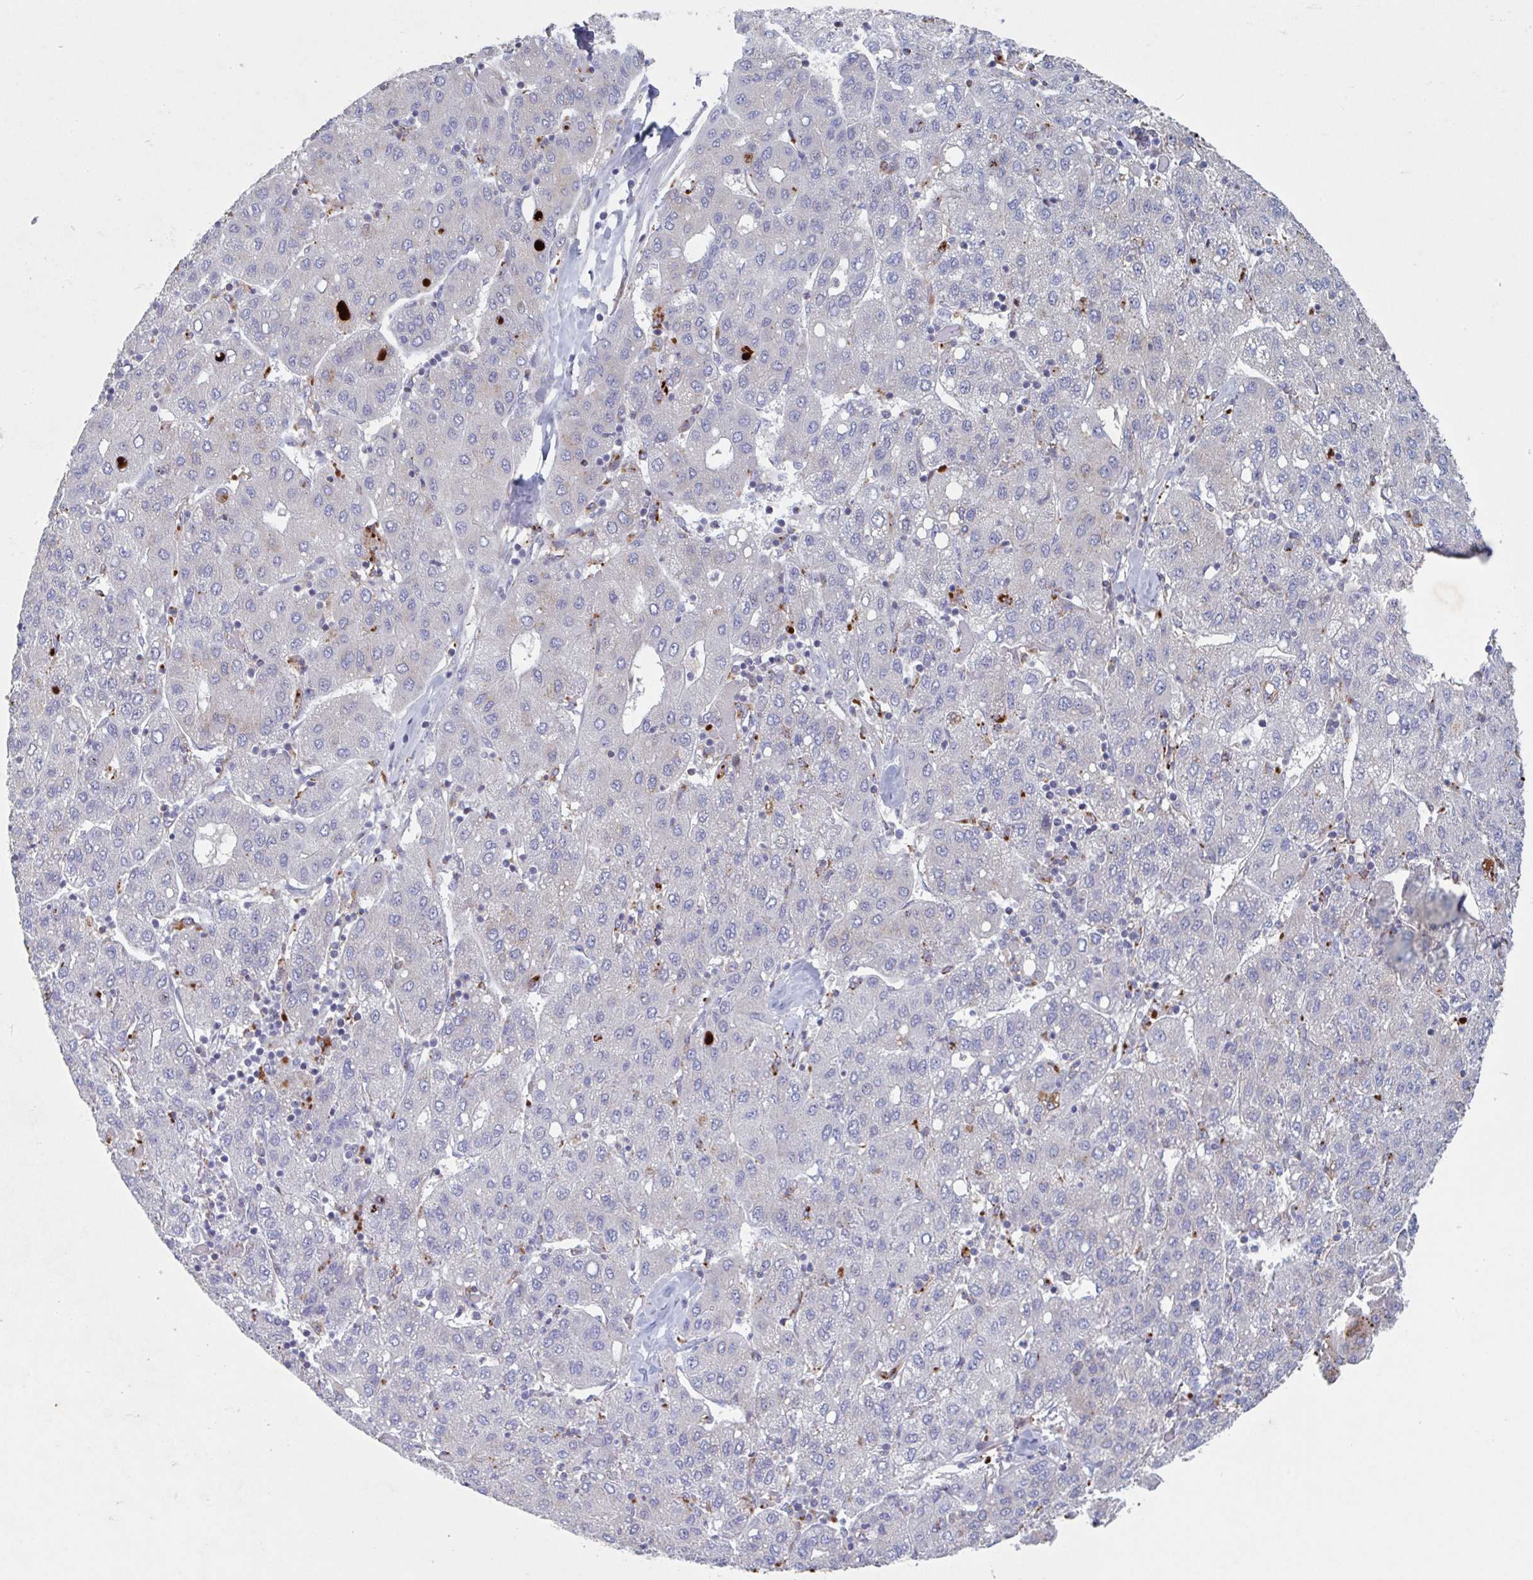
{"staining": {"intensity": "negative", "quantity": "none", "location": "none"}, "tissue": "liver cancer", "cell_type": "Tumor cells", "image_type": "cancer", "snomed": [{"axis": "morphology", "description": "Carcinoma, Hepatocellular, NOS"}, {"axis": "topography", "description": "Liver"}], "caption": "Immunohistochemistry (IHC) histopathology image of liver cancer (hepatocellular carcinoma) stained for a protein (brown), which demonstrates no staining in tumor cells. (Stains: DAB (3,3'-diaminobenzidine) immunohistochemistry (IHC) with hematoxylin counter stain, Microscopy: brightfield microscopy at high magnification).", "gene": "MANBA", "patient": {"sex": "male", "age": 65}}